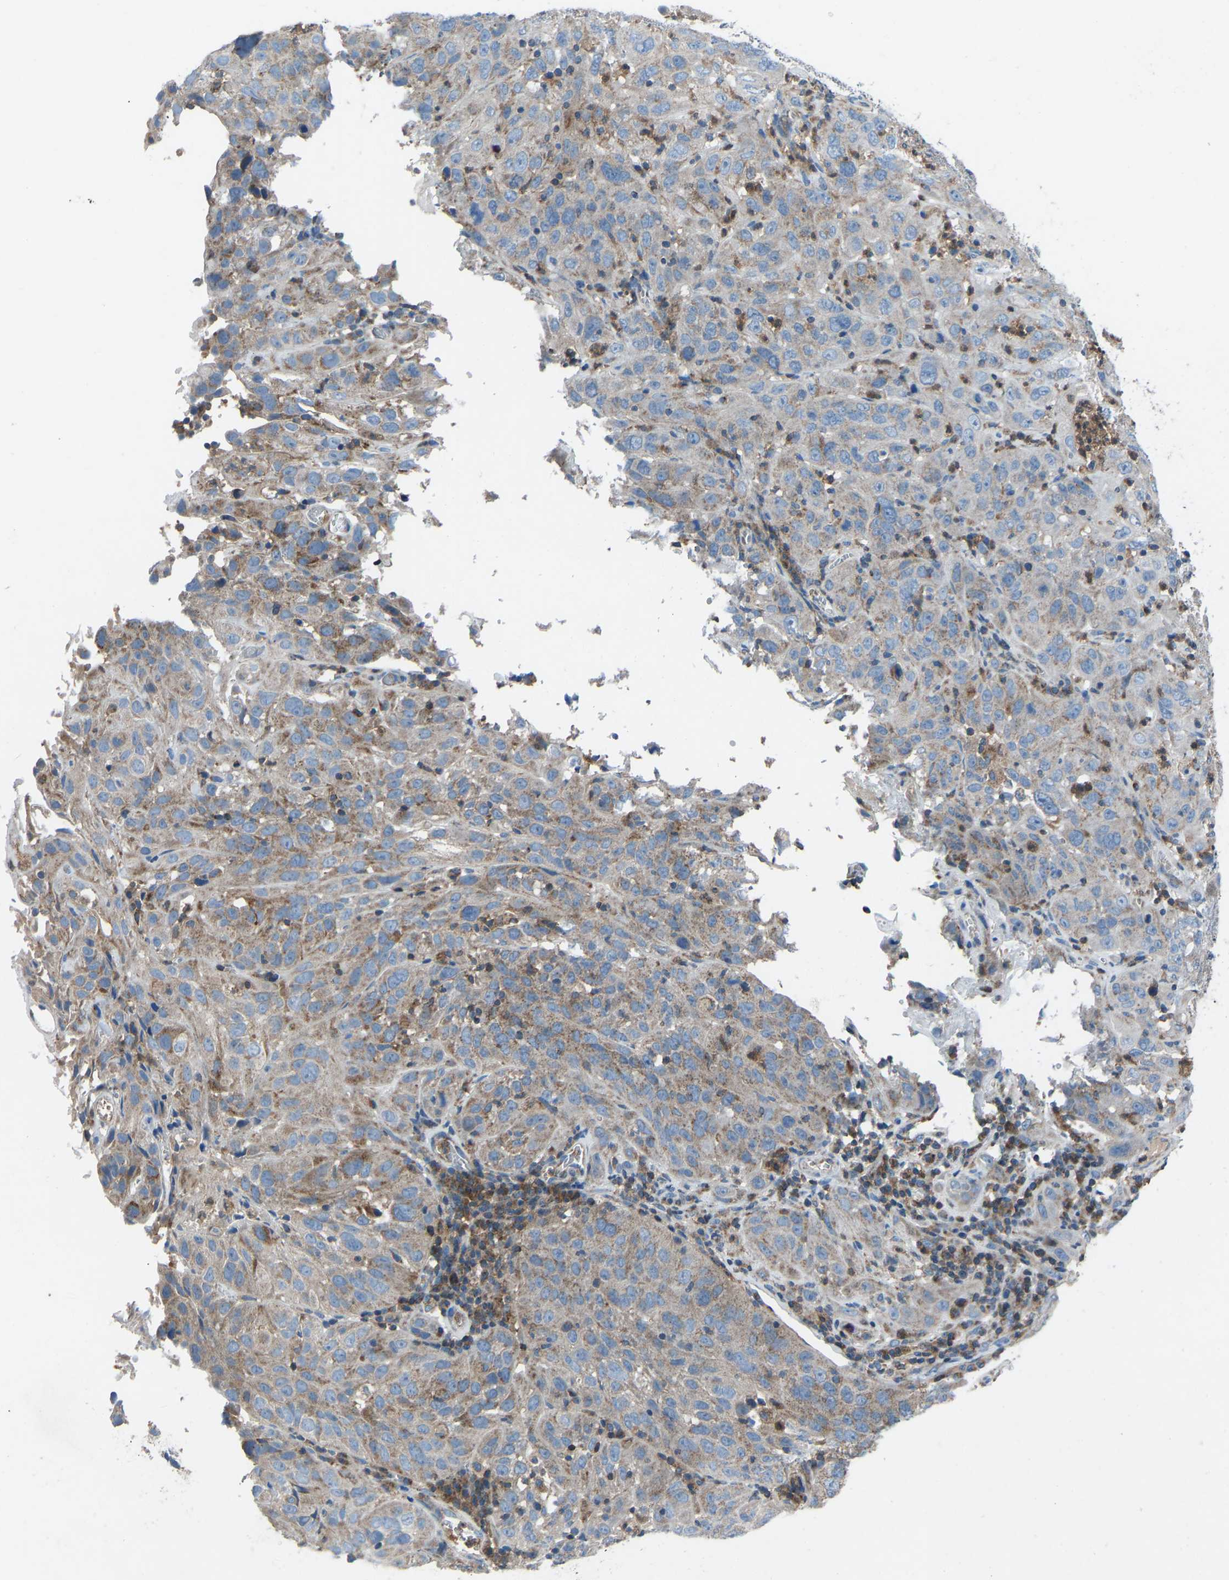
{"staining": {"intensity": "weak", "quantity": "25%-75%", "location": "cytoplasmic/membranous"}, "tissue": "cervical cancer", "cell_type": "Tumor cells", "image_type": "cancer", "snomed": [{"axis": "morphology", "description": "Squamous cell carcinoma, NOS"}, {"axis": "topography", "description": "Cervix"}], "caption": "The immunohistochemical stain shows weak cytoplasmic/membranous positivity in tumor cells of cervical cancer tissue.", "gene": "GRK6", "patient": {"sex": "female", "age": 32}}